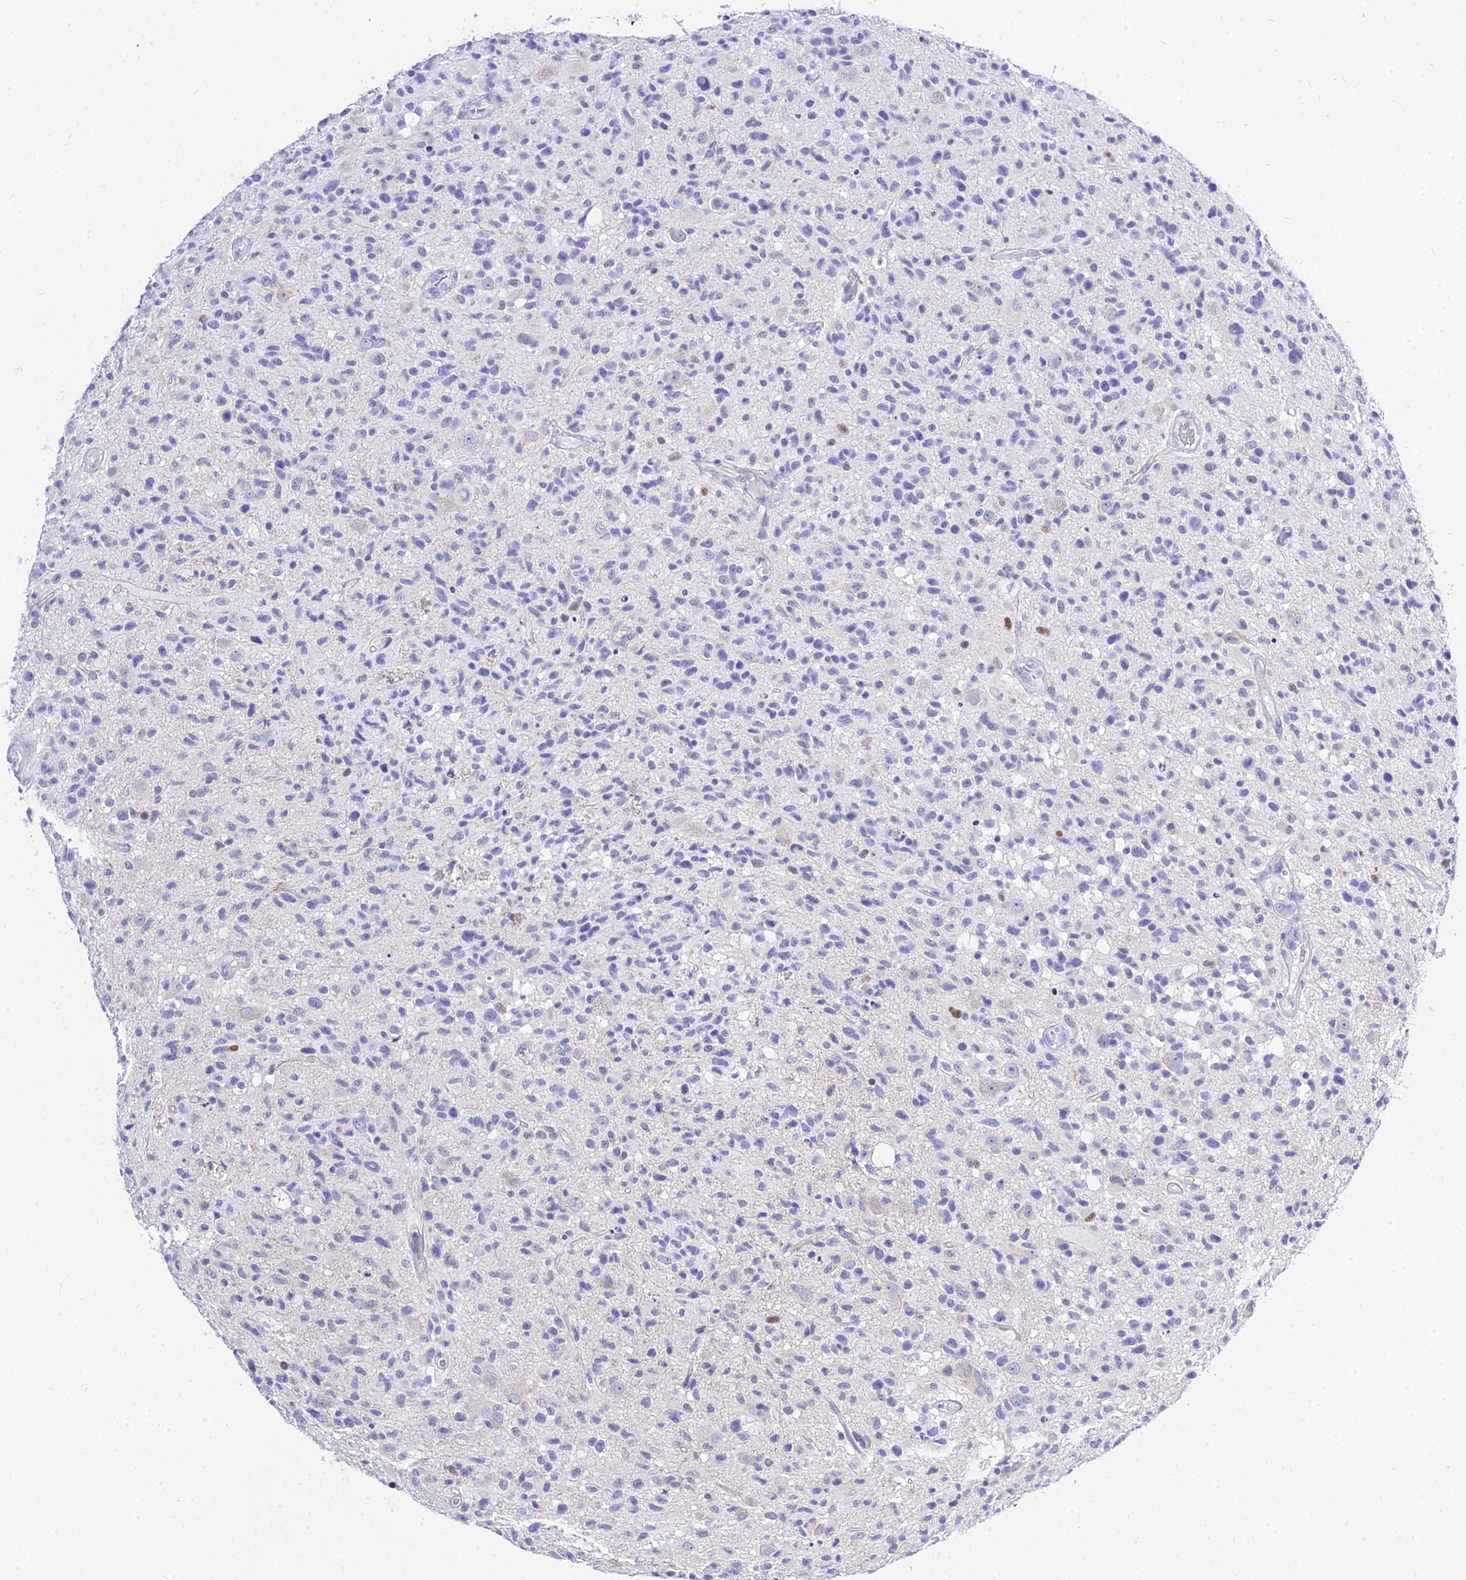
{"staining": {"intensity": "negative", "quantity": "none", "location": "none"}, "tissue": "glioma", "cell_type": "Tumor cells", "image_type": "cancer", "snomed": [{"axis": "morphology", "description": "Glioma, malignant, High grade"}, {"axis": "morphology", "description": "Glioblastoma, NOS"}, {"axis": "topography", "description": "Brain"}], "caption": "Protein analysis of glioblastoma reveals no significant positivity in tumor cells.", "gene": "CARD18", "patient": {"sex": "male", "age": 60}}